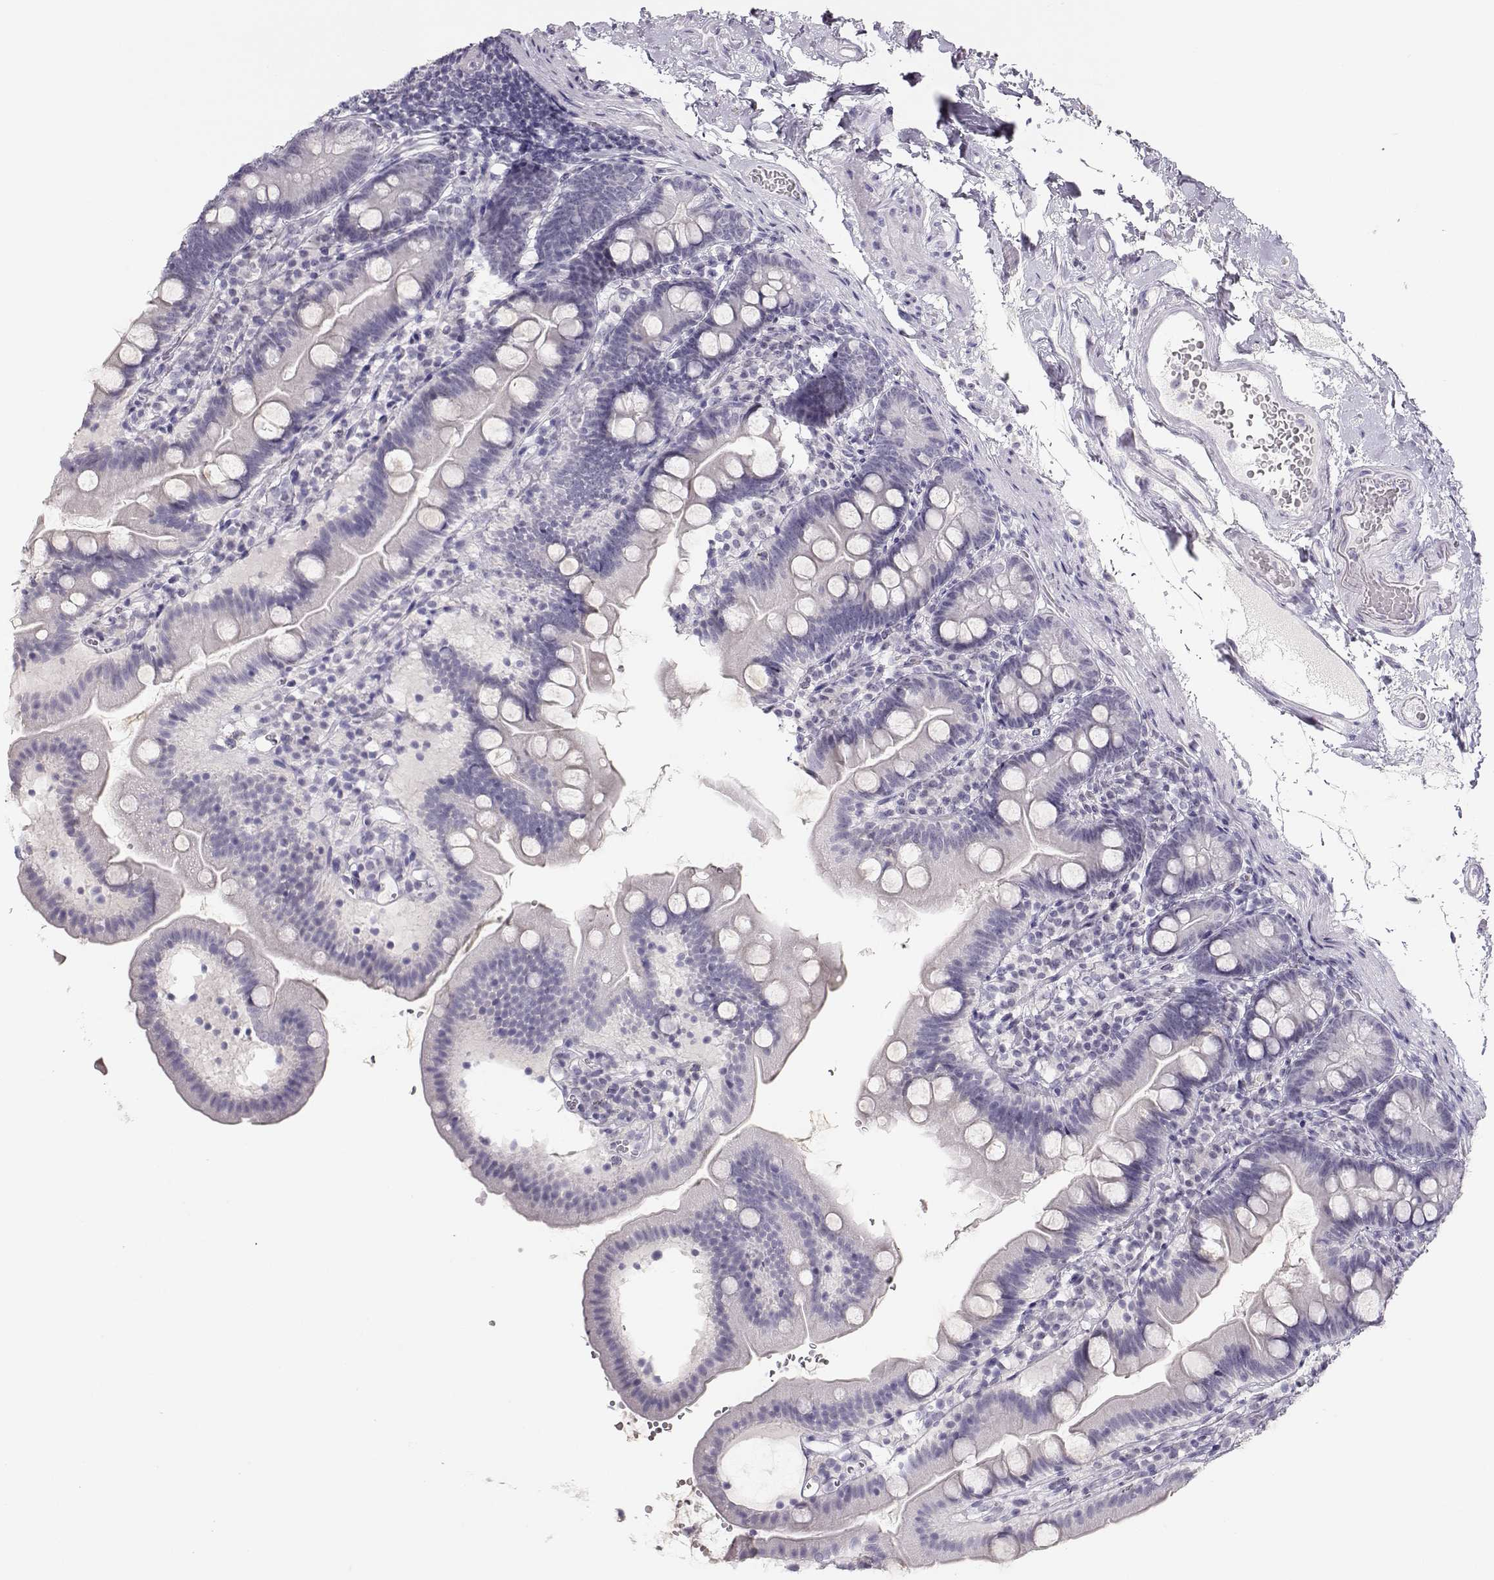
{"staining": {"intensity": "negative", "quantity": "none", "location": "none"}, "tissue": "duodenum", "cell_type": "Glandular cells", "image_type": "normal", "snomed": [{"axis": "morphology", "description": "Normal tissue, NOS"}, {"axis": "topography", "description": "Duodenum"}], "caption": "Glandular cells show no significant staining in normal duodenum. (Stains: DAB (3,3'-diaminobenzidine) immunohistochemistry (IHC) with hematoxylin counter stain, Microscopy: brightfield microscopy at high magnification).", "gene": "IMPG1", "patient": {"sex": "female", "age": 67}}